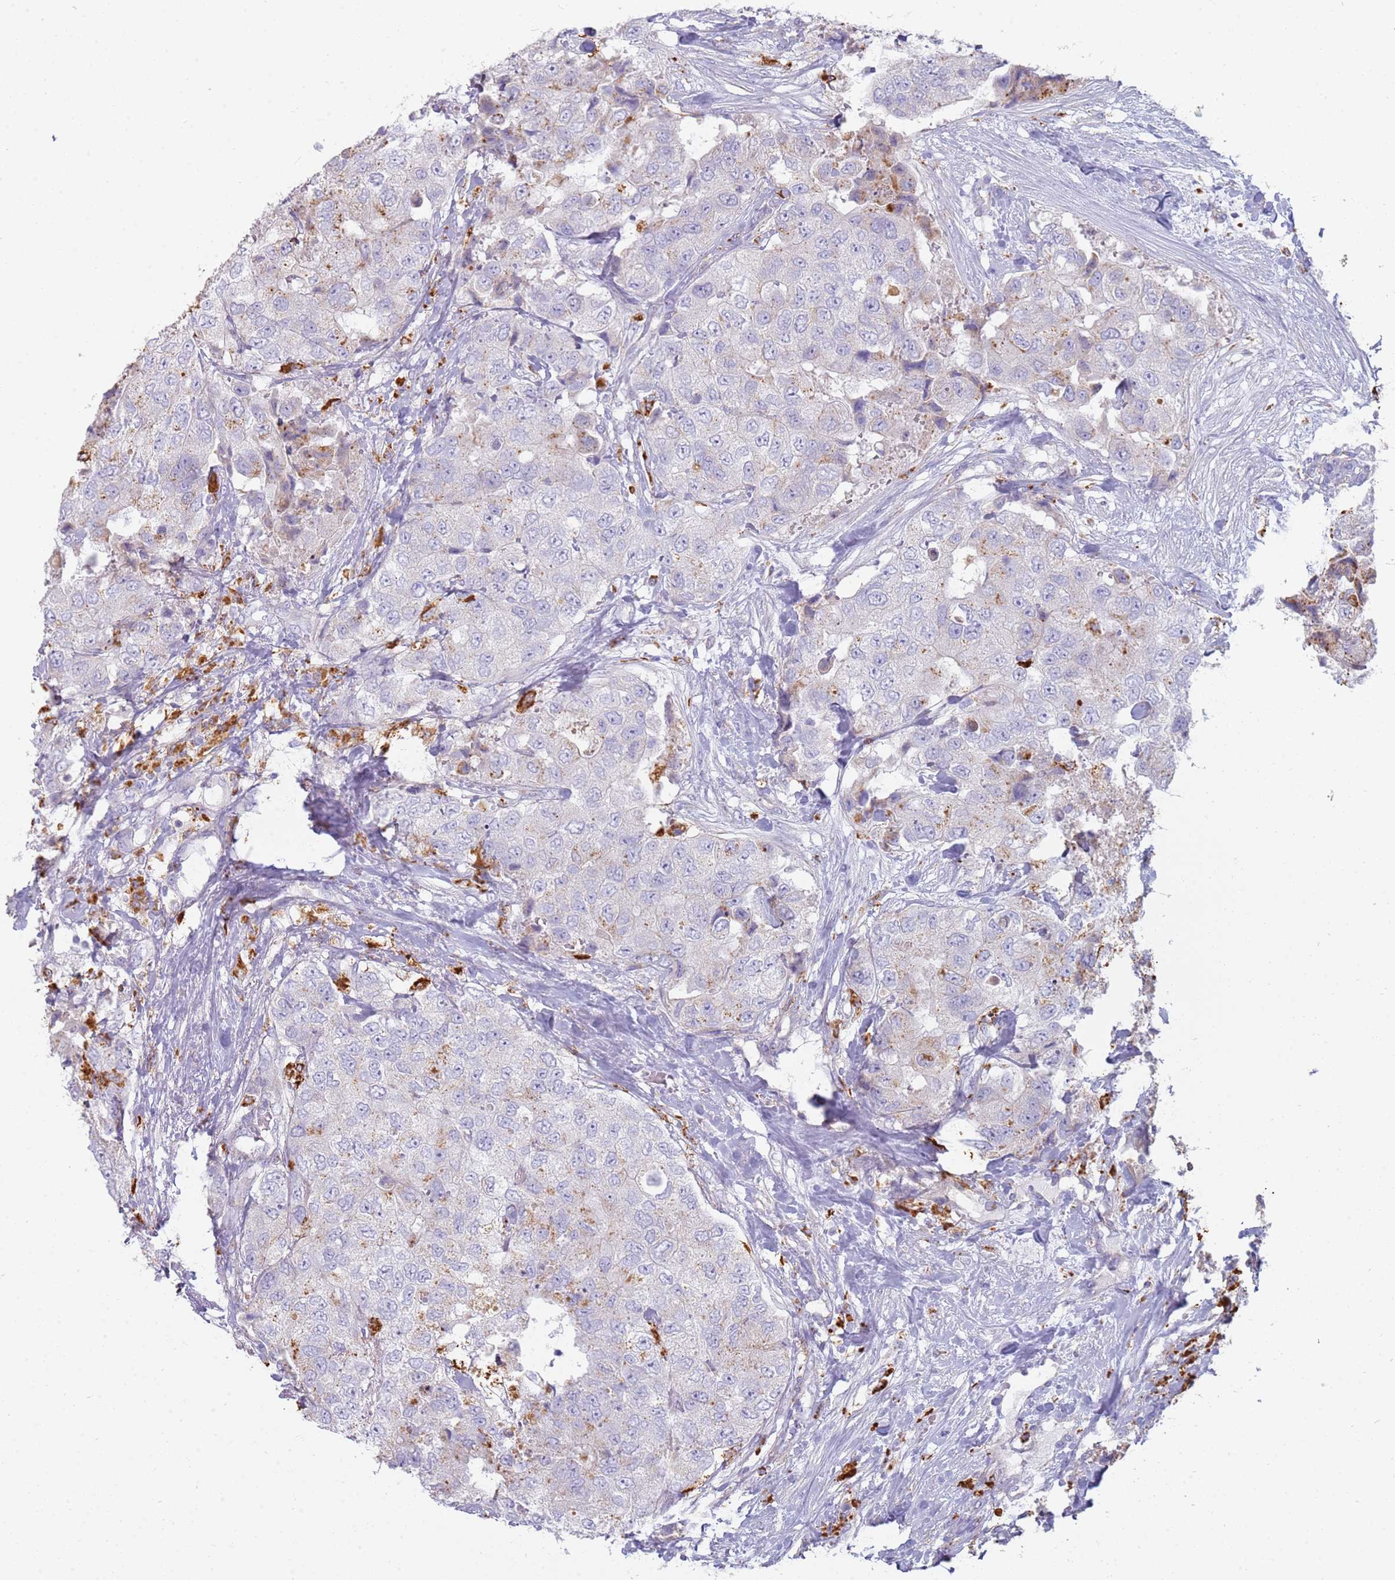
{"staining": {"intensity": "weak", "quantity": "<25%", "location": "cytoplasmic/membranous"}, "tissue": "breast cancer", "cell_type": "Tumor cells", "image_type": "cancer", "snomed": [{"axis": "morphology", "description": "Duct carcinoma"}, {"axis": "topography", "description": "Breast"}], "caption": "A micrograph of breast infiltrating ductal carcinoma stained for a protein reveals no brown staining in tumor cells. (DAB IHC with hematoxylin counter stain).", "gene": "TMEM229B", "patient": {"sex": "female", "age": 62}}